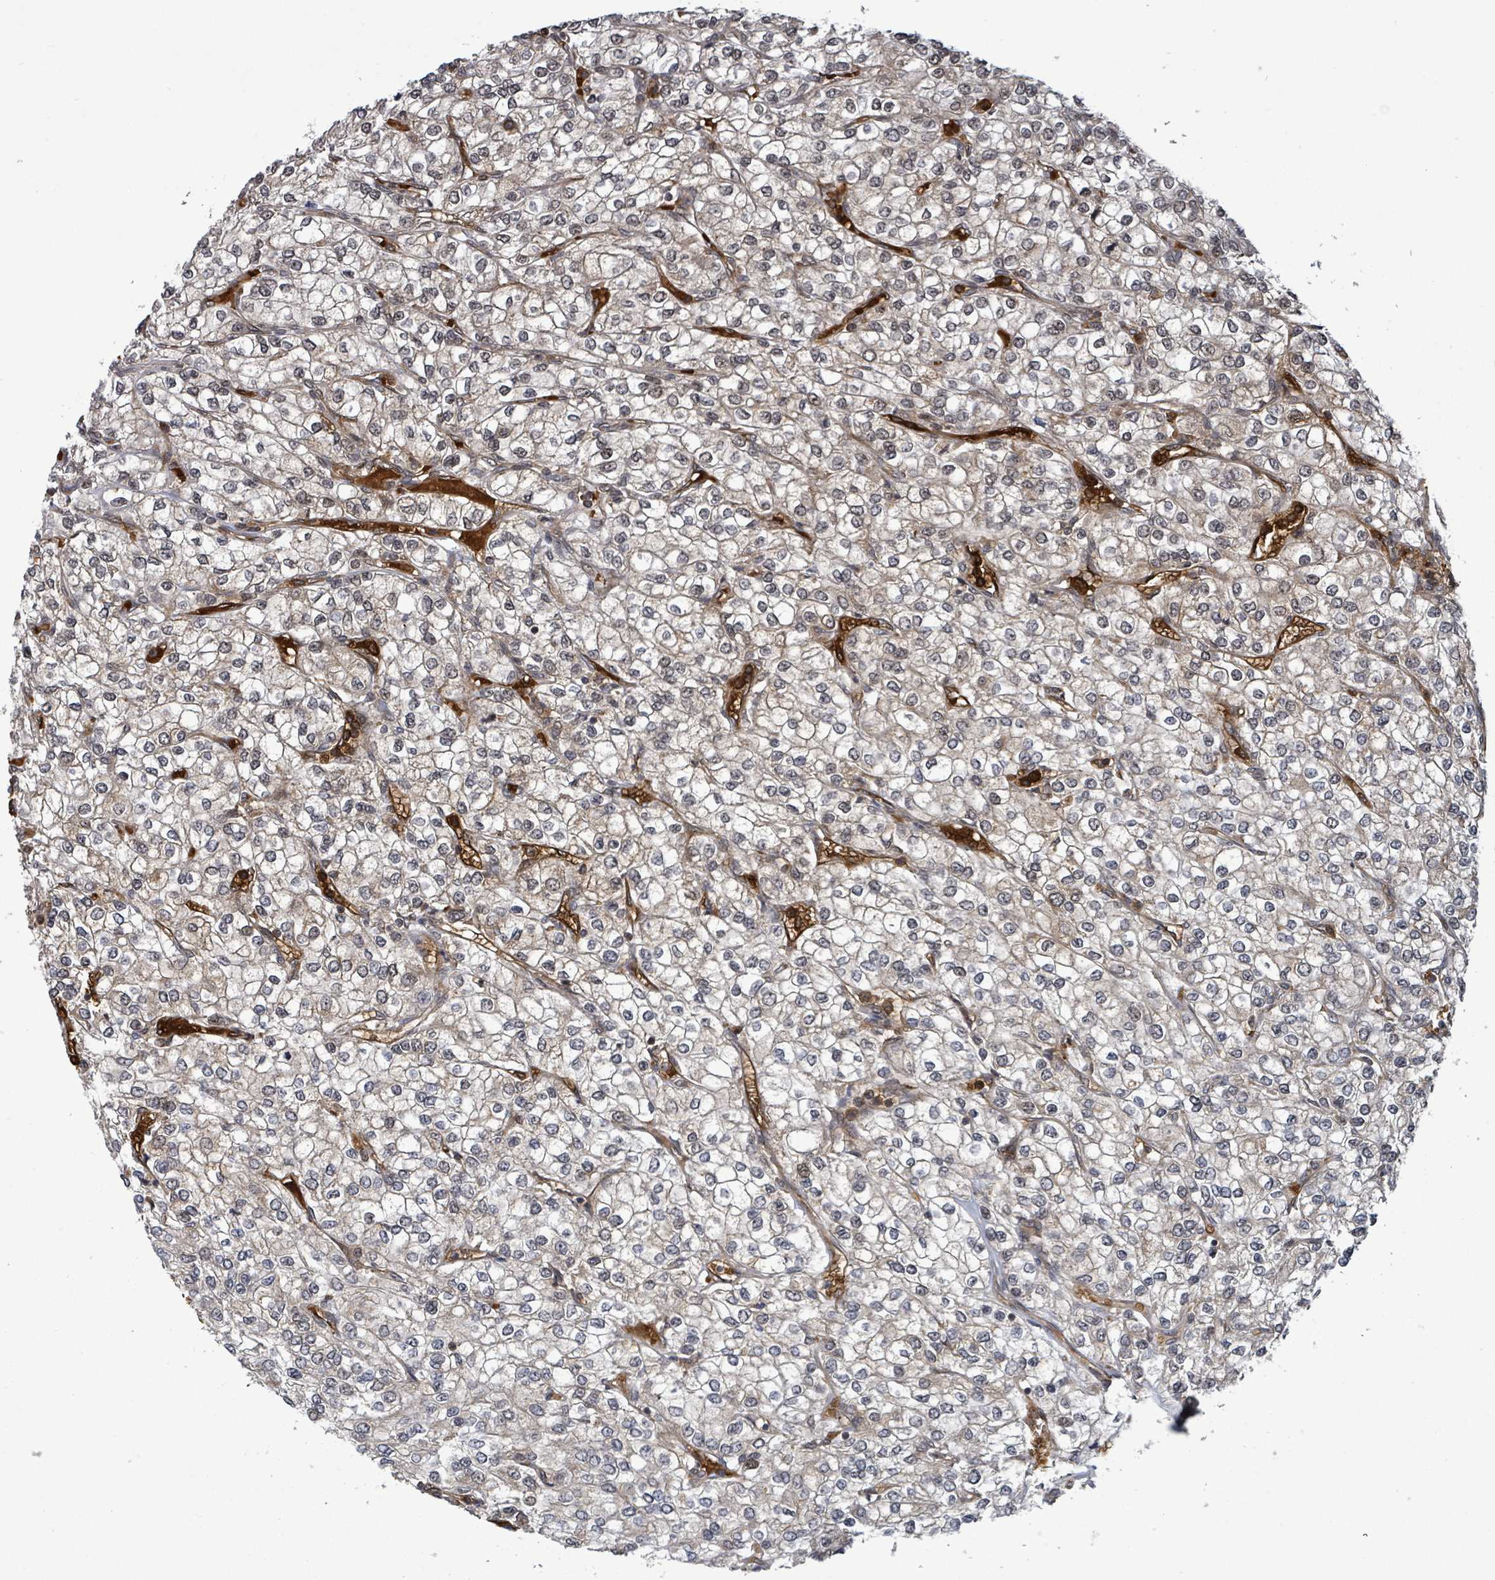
{"staining": {"intensity": "weak", "quantity": "25%-75%", "location": "cytoplasmic/membranous"}, "tissue": "renal cancer", "cell_type": "Tumor cells", "image_type": "cancer", "snomed": [{"axis": "morphology", "description": "Adenocarcinoma, NOS"}, {"axis": "topography", "description": "Kidney"}], "caption": "A high-resolution image shows IHC staining of renal cancer, which demonstrates weak cytoplasmic/membranous positivity in about 25%-75% of tumor cells. (DAB = brown stain, brightfield microscopy at high magnification).", "gene": "PATZ1", "patient": {"sex": "male", "age": 80}}